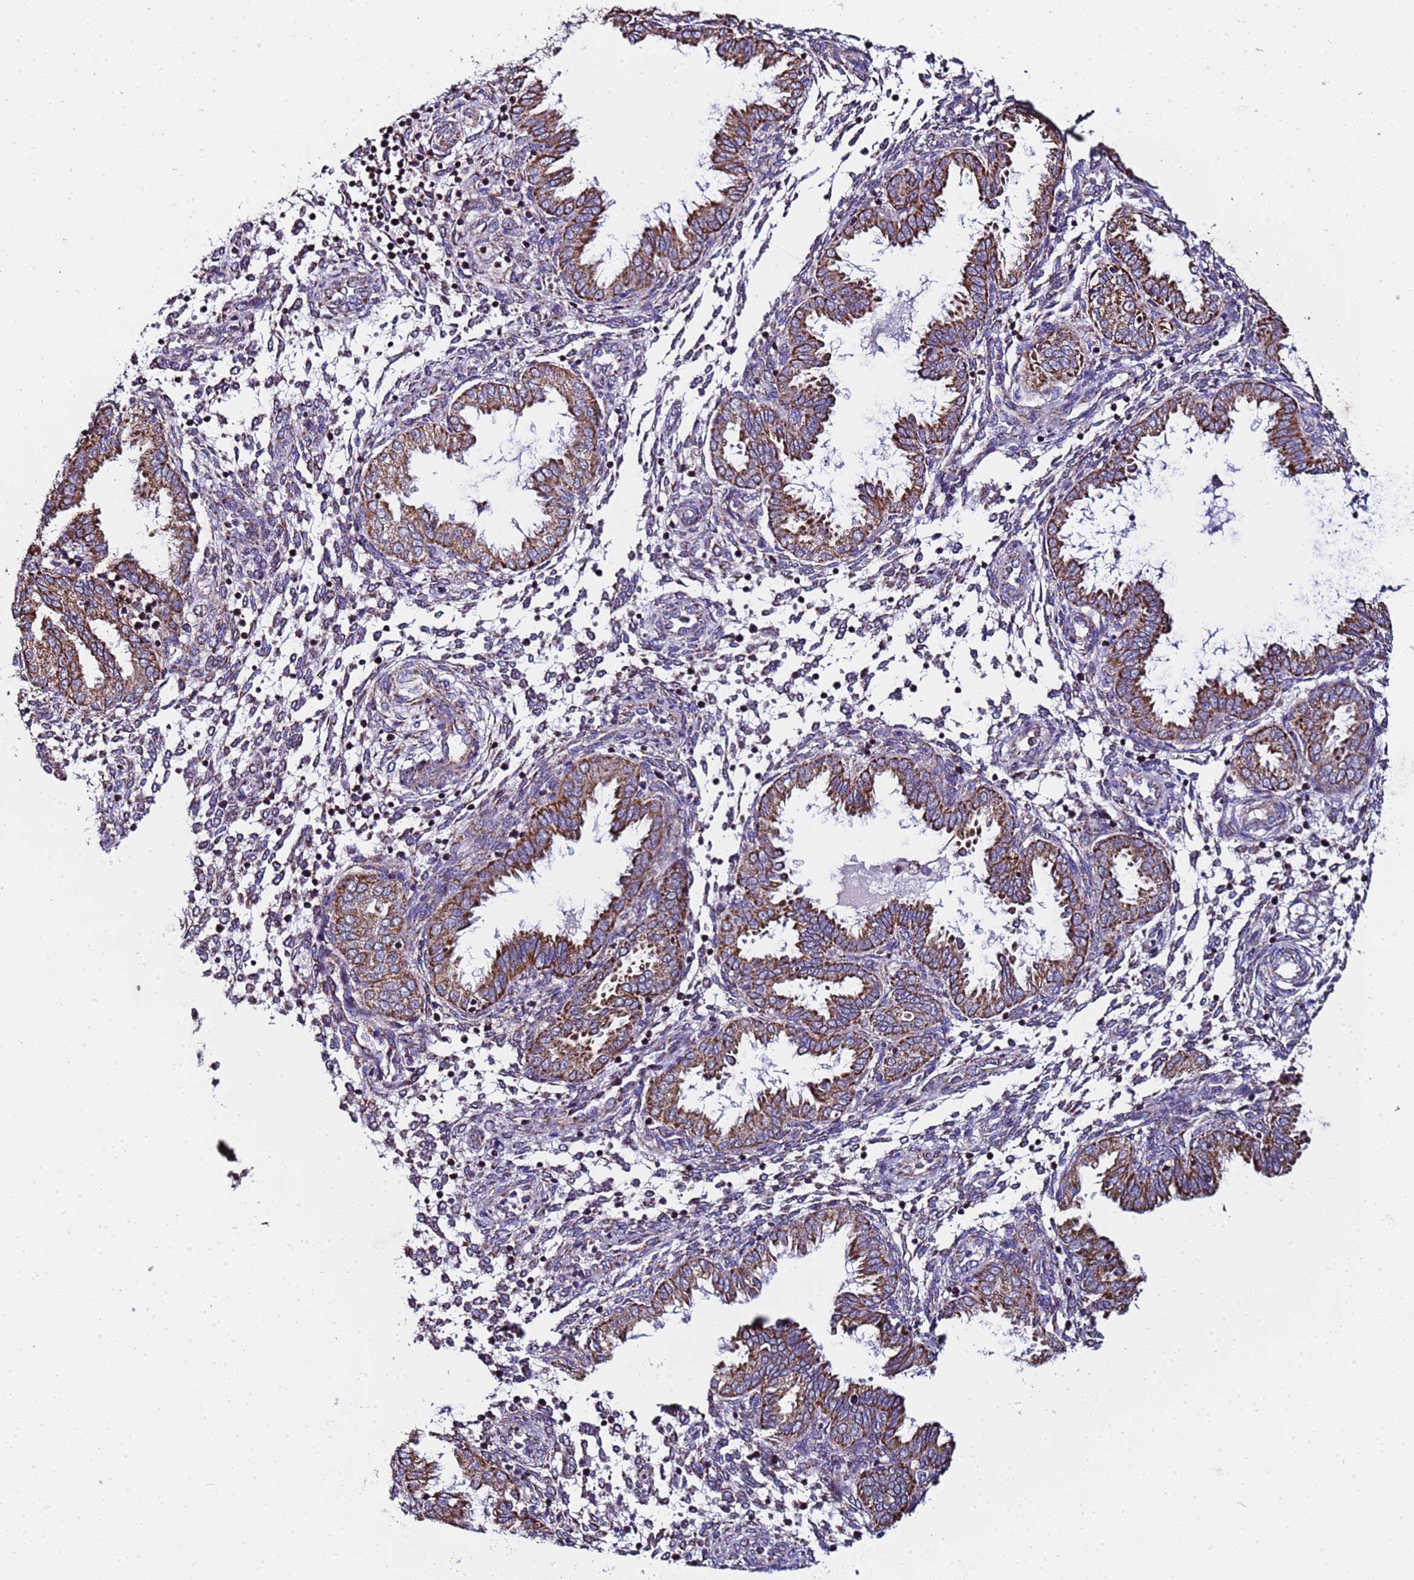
{"staining": {"intensity": "moderate", "quantity": "25%-75%", "location": "cytoplasmic/membranous"}, "tissue": "endometrium", "cell_type": "Cells in endometrial stroma", "image_type": "normal", "snomed": [{"axis": "morphology", "description": "Normal tissue, NOS"}, {"axis": "topography", "description": "Endometrium"}], "caption": "Endometrium was stained to show a protein in brown. There is medium levels of moderate cytoplasmic/membranous positivity in approximately 25%-75% of cells in endometrial stroma. The protein of interest is shown in brown color, while the nuclei are stained blue.", "gene": "MRPS12", "patient": {"sex": "female", "age": 33}}